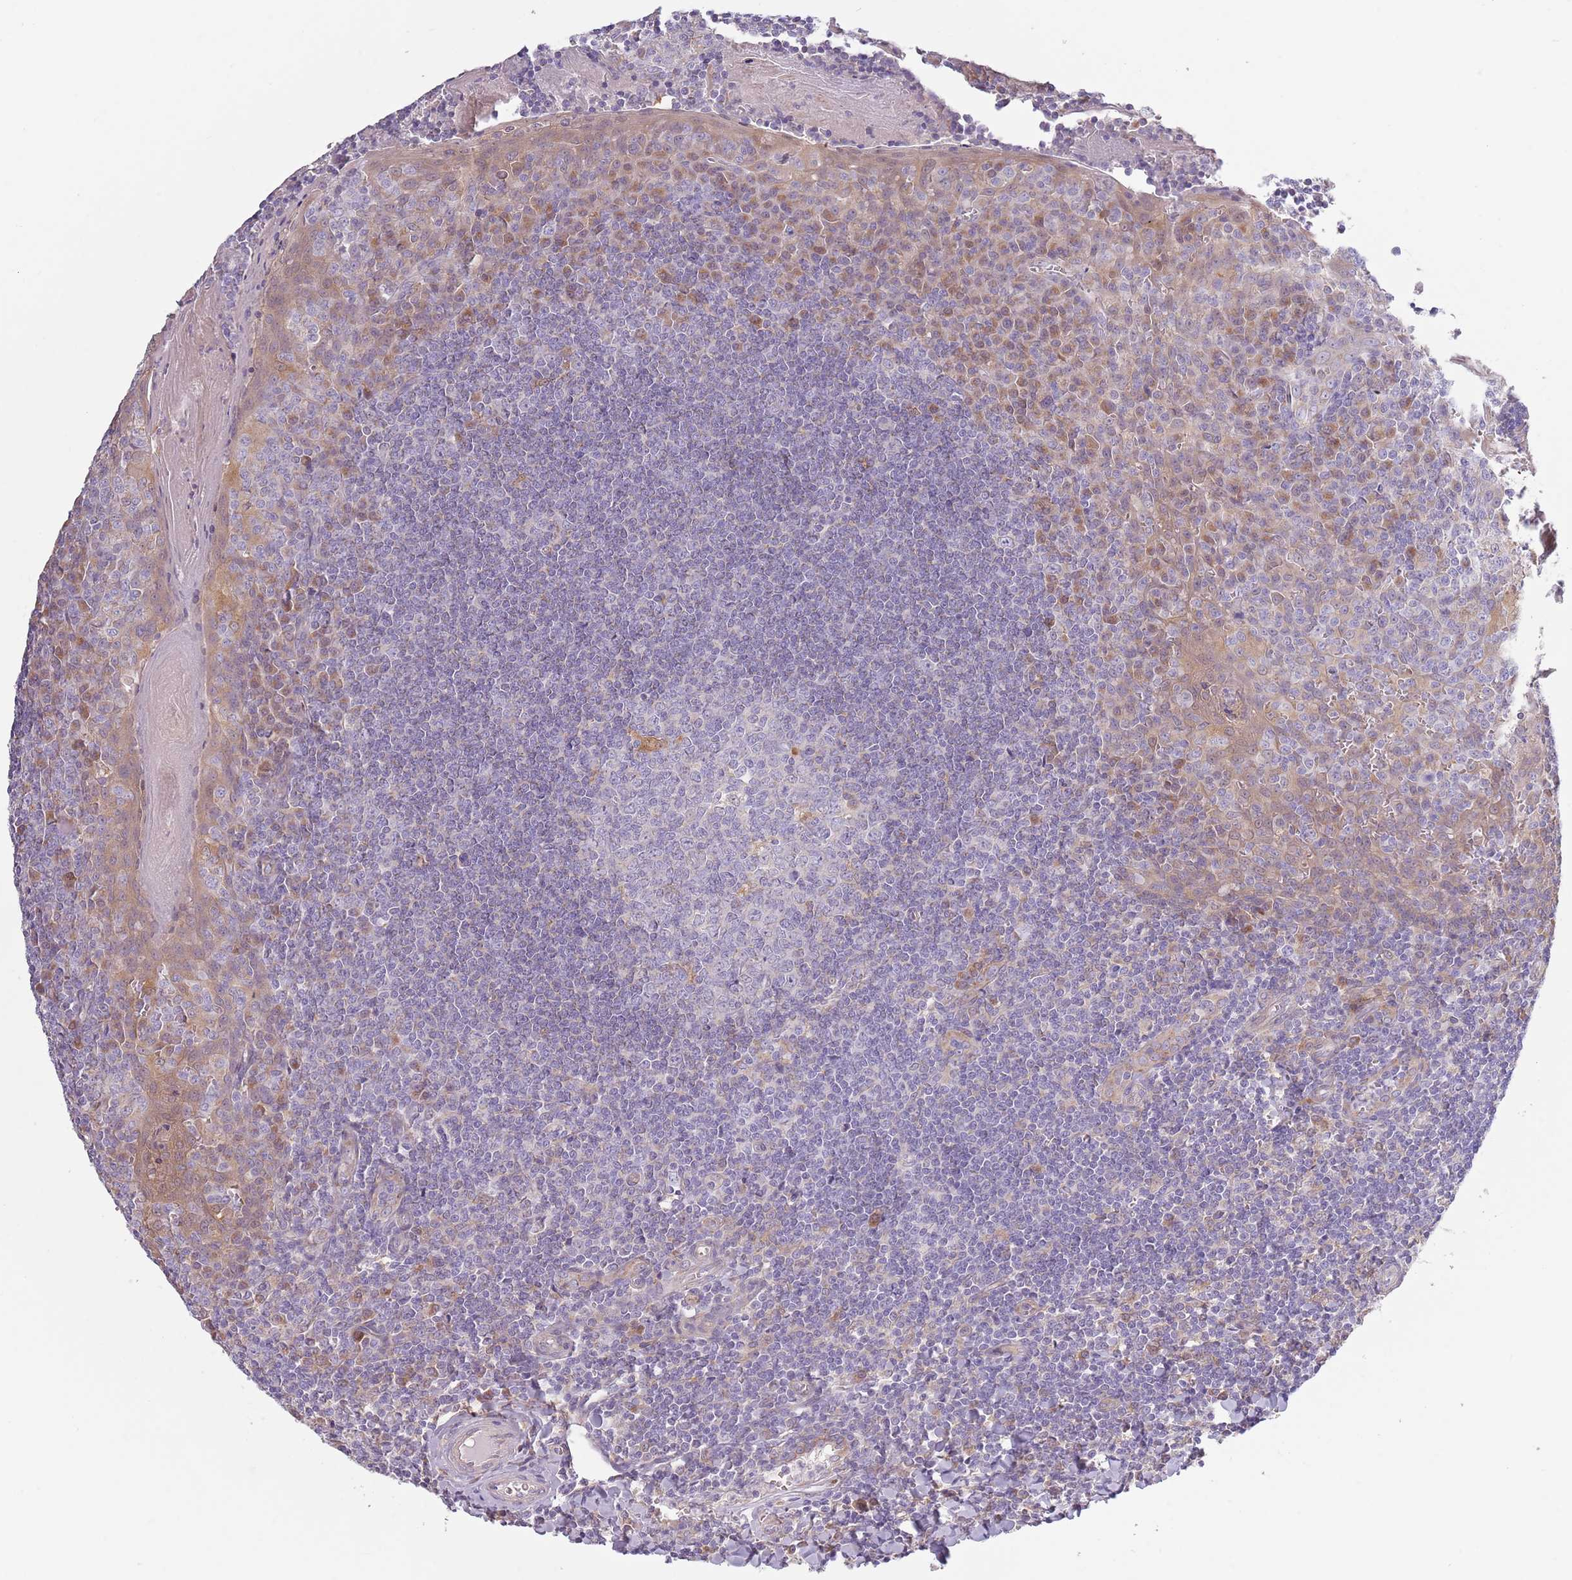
{"staining": {"intensity": "negative", "quantity": "none", "location": "none"}, "tissue": "tonsil", "cell_type": "Germinal center cells", "image_type": "normal", "snomed": [{"axis": "morphology", "description": "Normal tissue, NOS"}, {"axis": "topography", "description": "Tonsil"}], "caption": "Immunohistochemistry of unremarkable human tonsil exhibits no staining in germinal center cells.", "gene": "COQ5", "patient": {"sex": "male", "age": 27}}